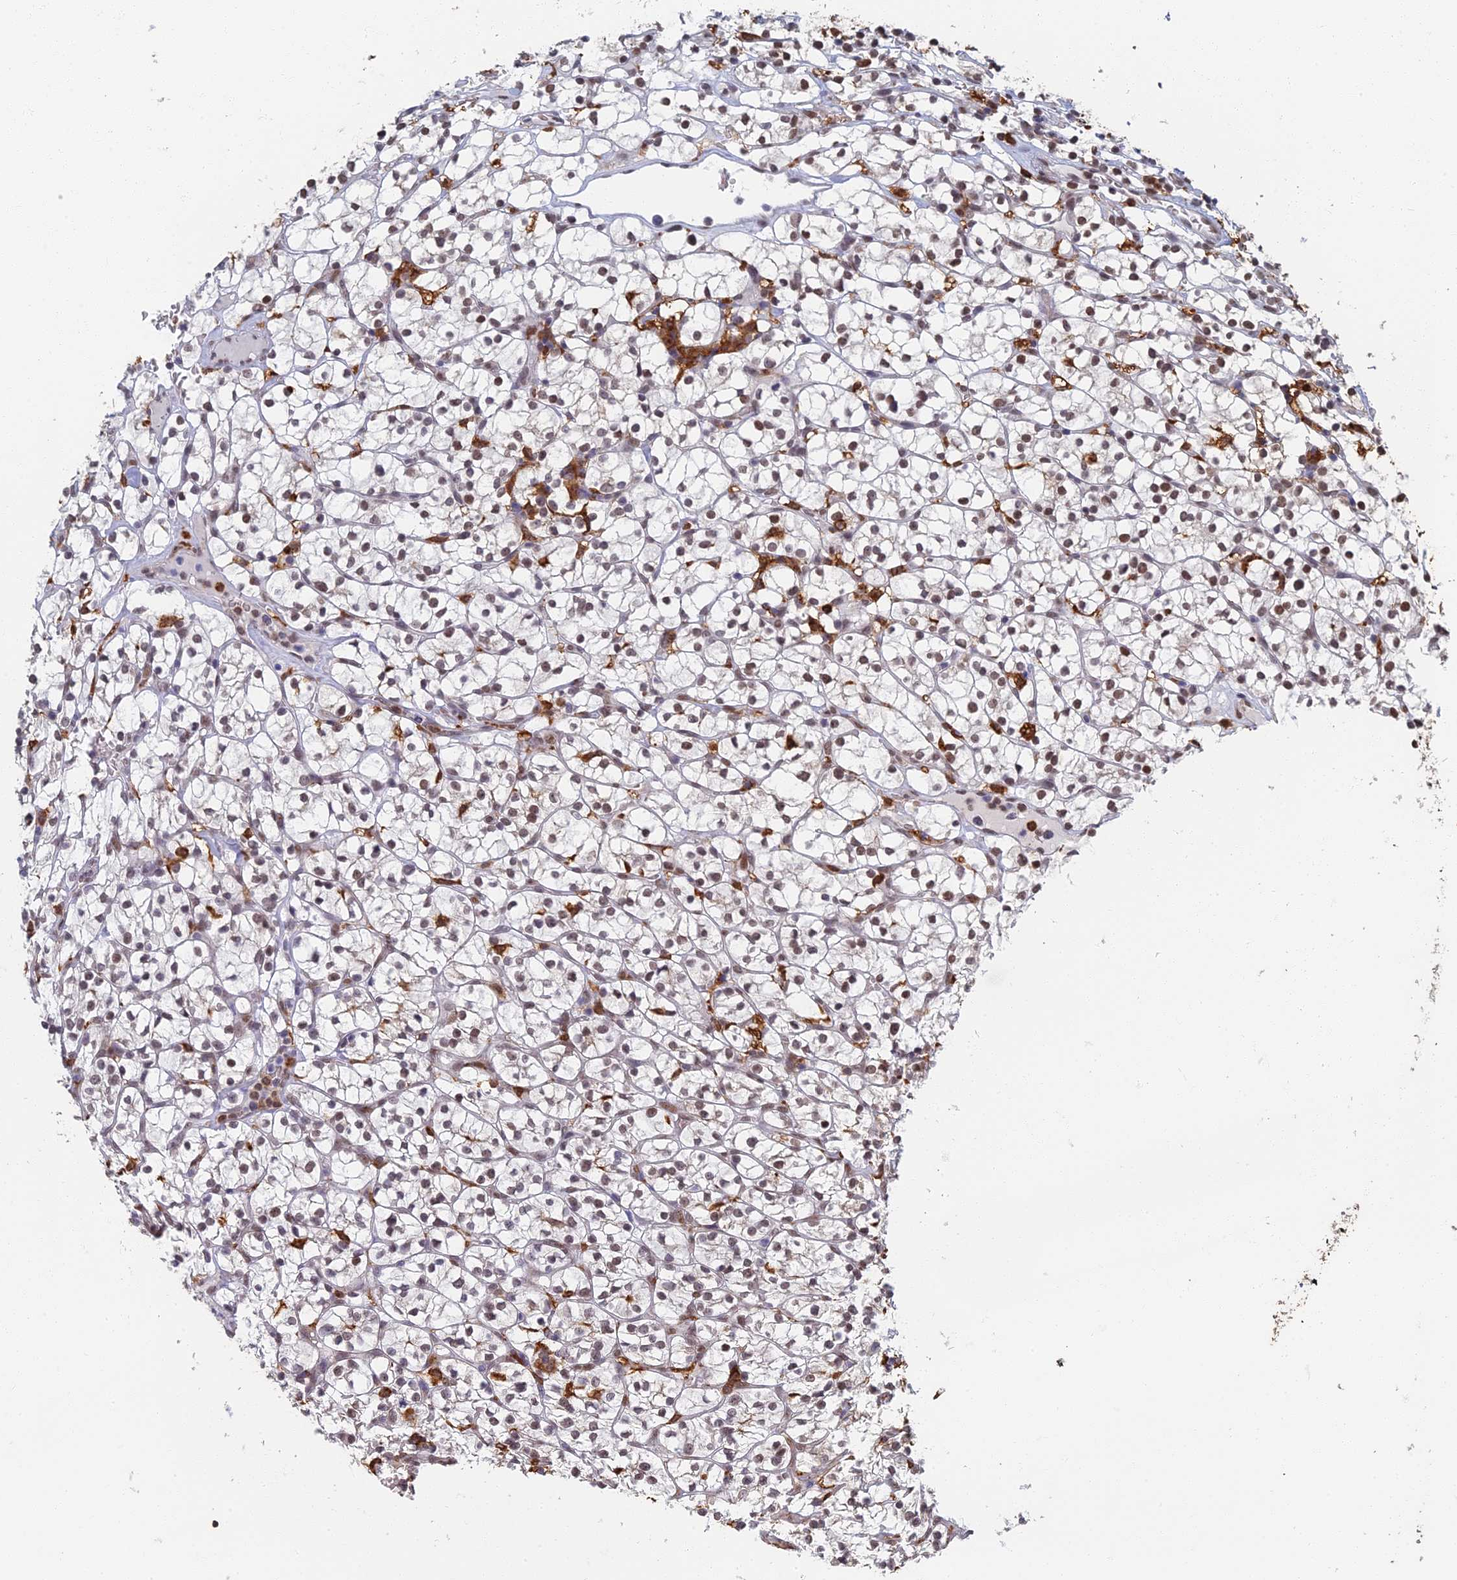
{"staining": {"intensity": "weak", "quantity": "25%-75%", "location": "nuclear"}, "tissue": "renal cancer", "cell_type": "Tumor cells", "image_type": "cancer", "snomed": [{"axis": "morphology", "description": "Adenocarcinoma, NOS"}, {"axis": "topography", "description": "Kidney"}], "caption": "Protein staining of adenocarcinoma (renal) tissue exhibits weak nuclear staining in approximately 25%-75% of tumor cells. The protein of interest is shown in brown color, while the nuclei are stained blue.", "gene": "GPATCH1", "patient": {"sex": "female", "age": 64}}